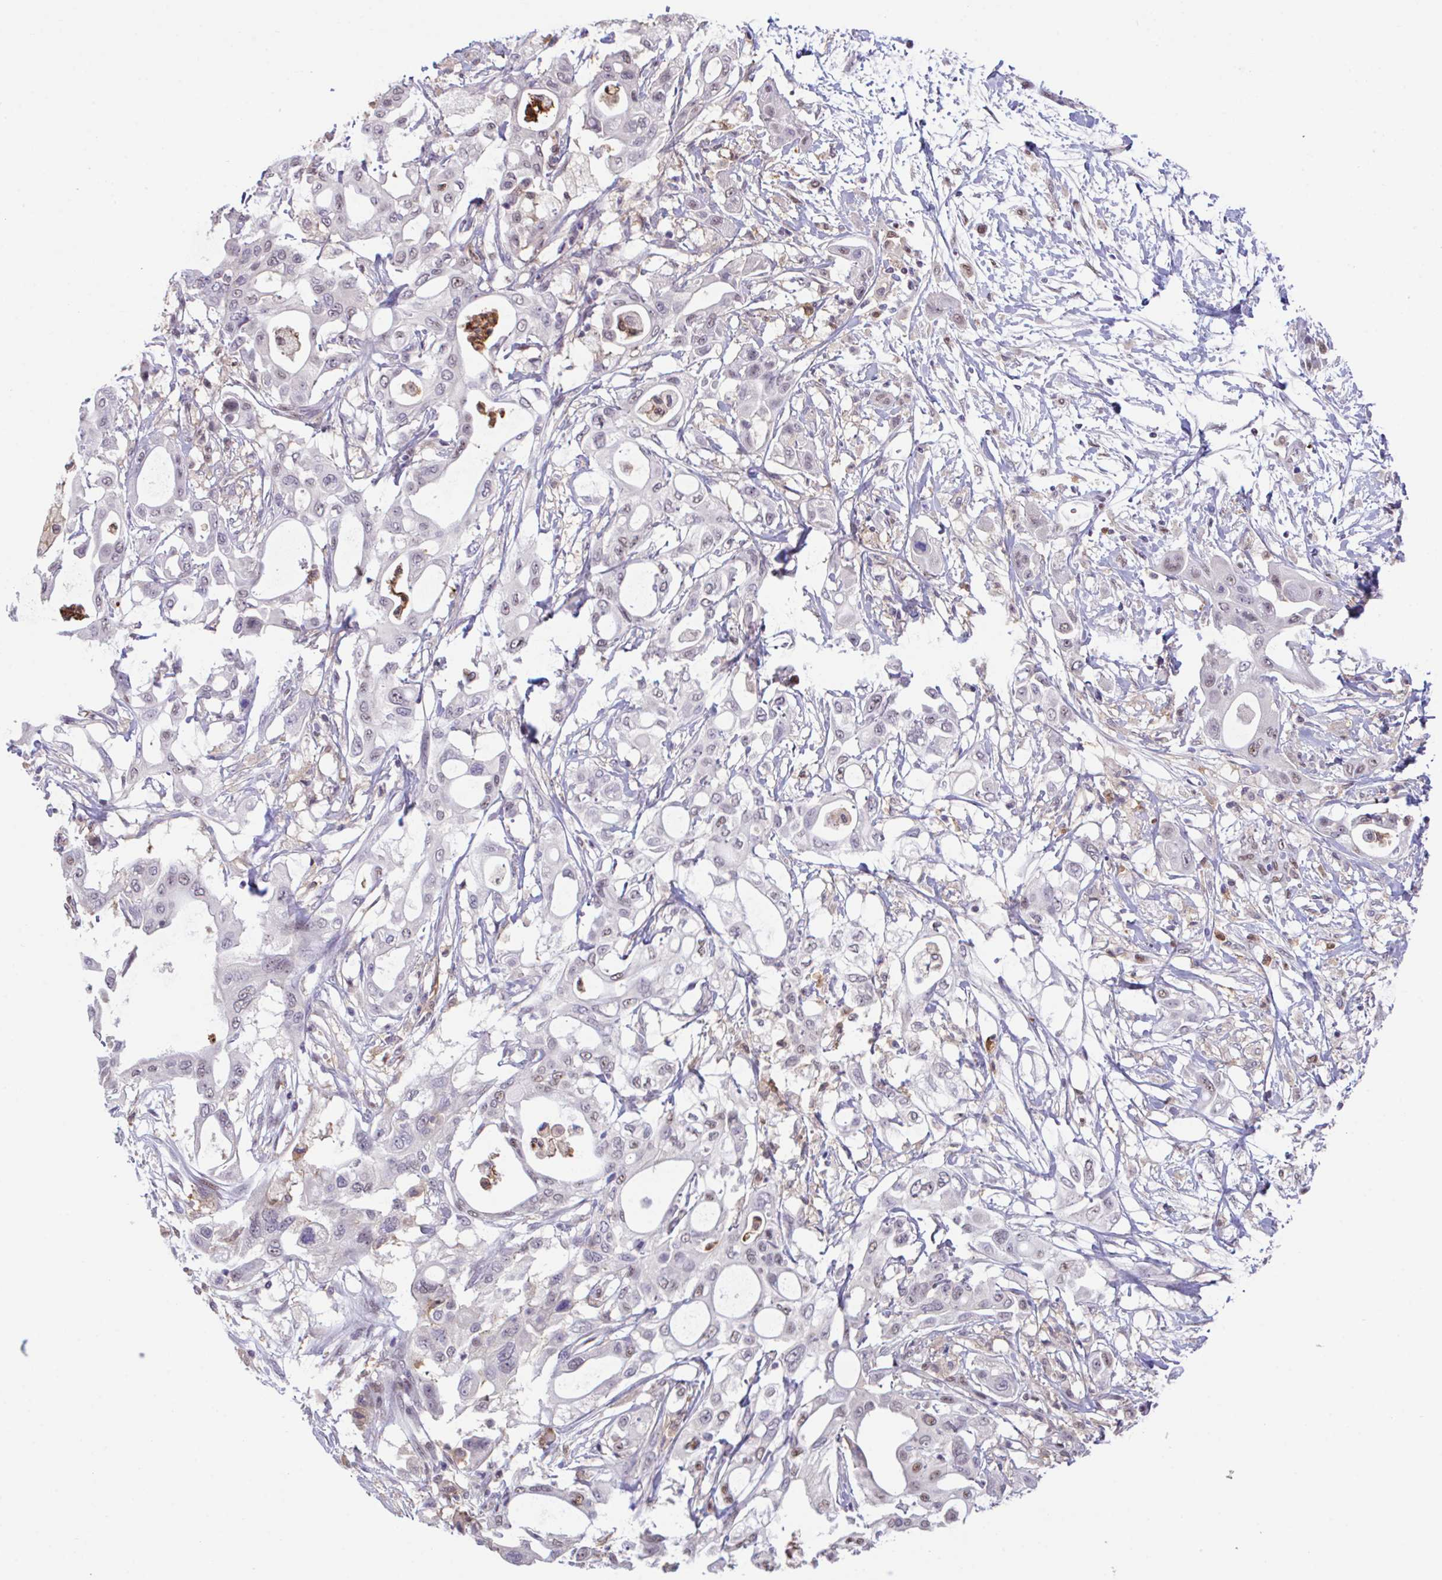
{"staining": {"intensity": "moderate", "quantity": "<25%", "location": "nuclear"}, "tissue": "pancreatic cancer", "cell_type": "Tumor cells", "image_type": "cancer", "snomed": [{"axis": "morphology", "description": "Adenocarcinoma, NOS"}, {"axis": "topography", "description": "Pancreas"}], "caption": "Pancreatic adenocarcinoma stained for a protein (brown) reveals moderate nuclear positive positivity in about <25% of tumor cells.", "gene": "OR6K3", "patient": {"sex": "male", "age": 68}}